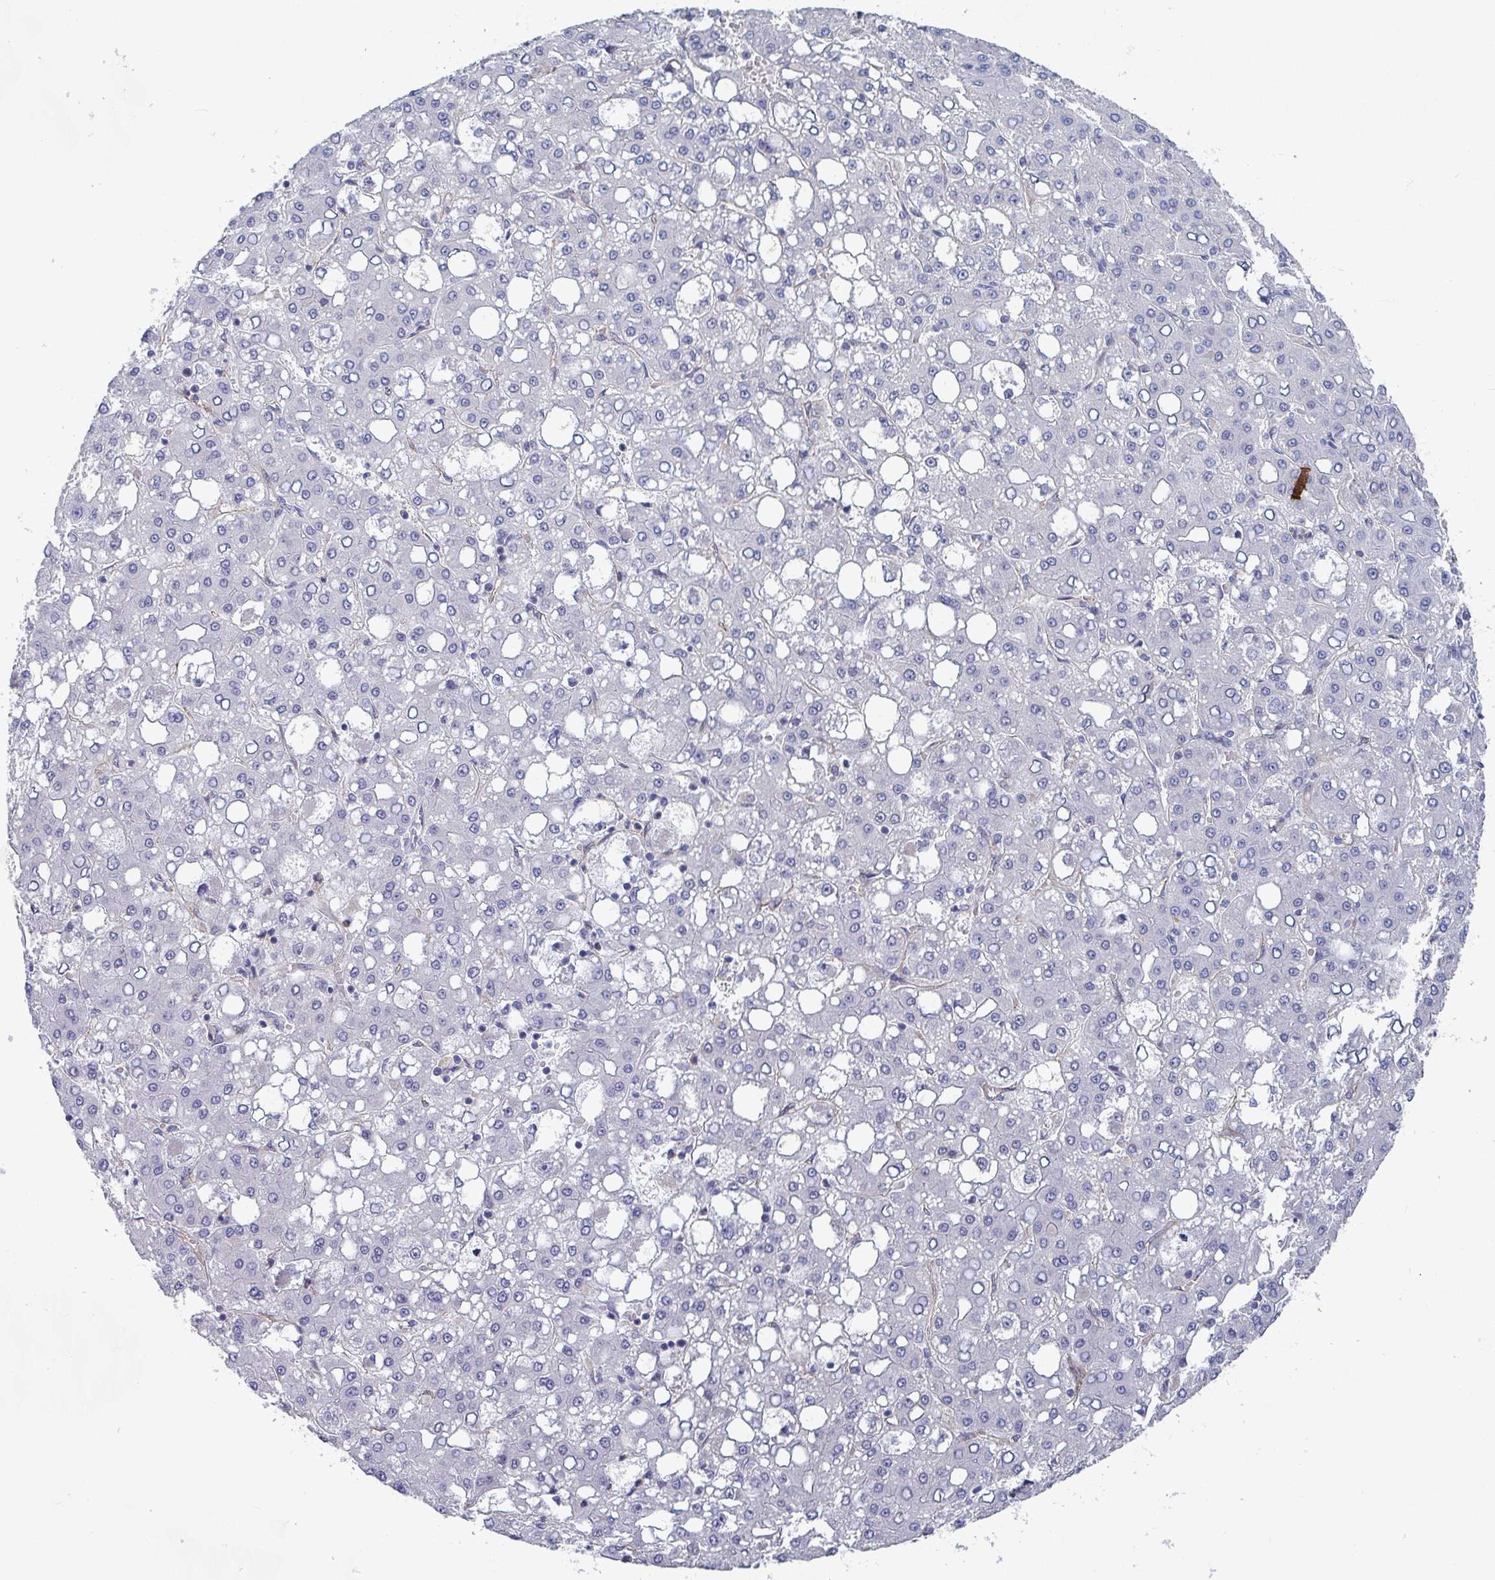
{"staining": {"intensity": "negative", "quantity": "none", "location": "none"}, "tissue": "liver cancer", "cell_type": "Tumor cells", "image_type": "cancer", "snomed": [{"axis": "morphology", "description": "Carcinoma, Hepatocellular, NOS"}, {"axis": "topography", "description": "Liver"}], "caption": "An image of hepatocellular carcinoma (liver) stained for a protein demonstrates no brown staining in tumor cells. The staining was performed using DAB to visualize the protein expression in brown, while the nuclei were stained in blue with hematoxylin (Magnification: 20x).", "gene": "ST14", "patient": {"sex": "male", "age": 65}}